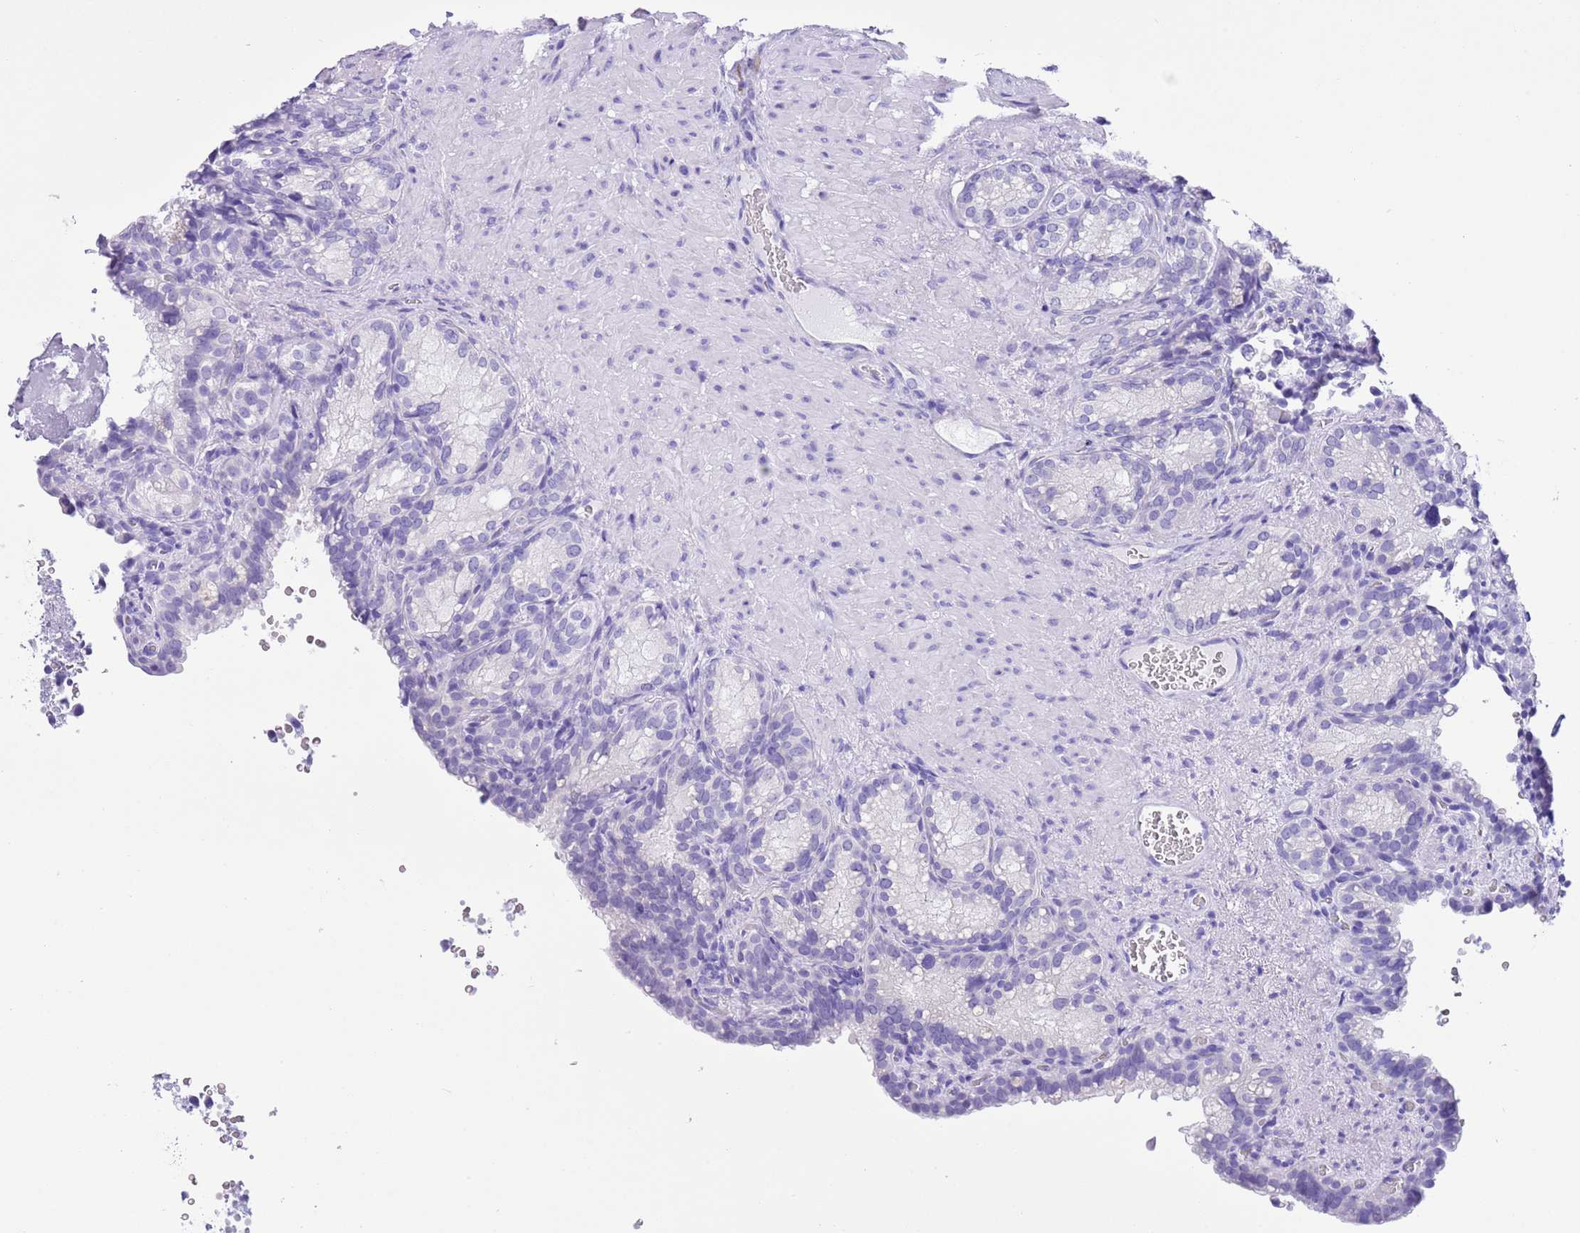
{"staining": {"intensity": "negative", "quantity": "none", "location": "none"}, "tissue": "seminal vesicle", "cell_type": "Glandular cells", "image_type": "normal", "snomed": [{"axis": "morphology", "description": "Normal tissue, NOS"}, {"axis": "topography", "description": "Seminal veicle"}], "caption": "High magnification brightfield microscopy of unremarkable seminal vesicle stained with DAB (3,3'-diaminobenzidine) (brown) and counterstained with hematoxylin (blue): glandular cells show no significant positivity.", "gene": "TMEM185A", "patient": {"sex": "male", "age": 58}}